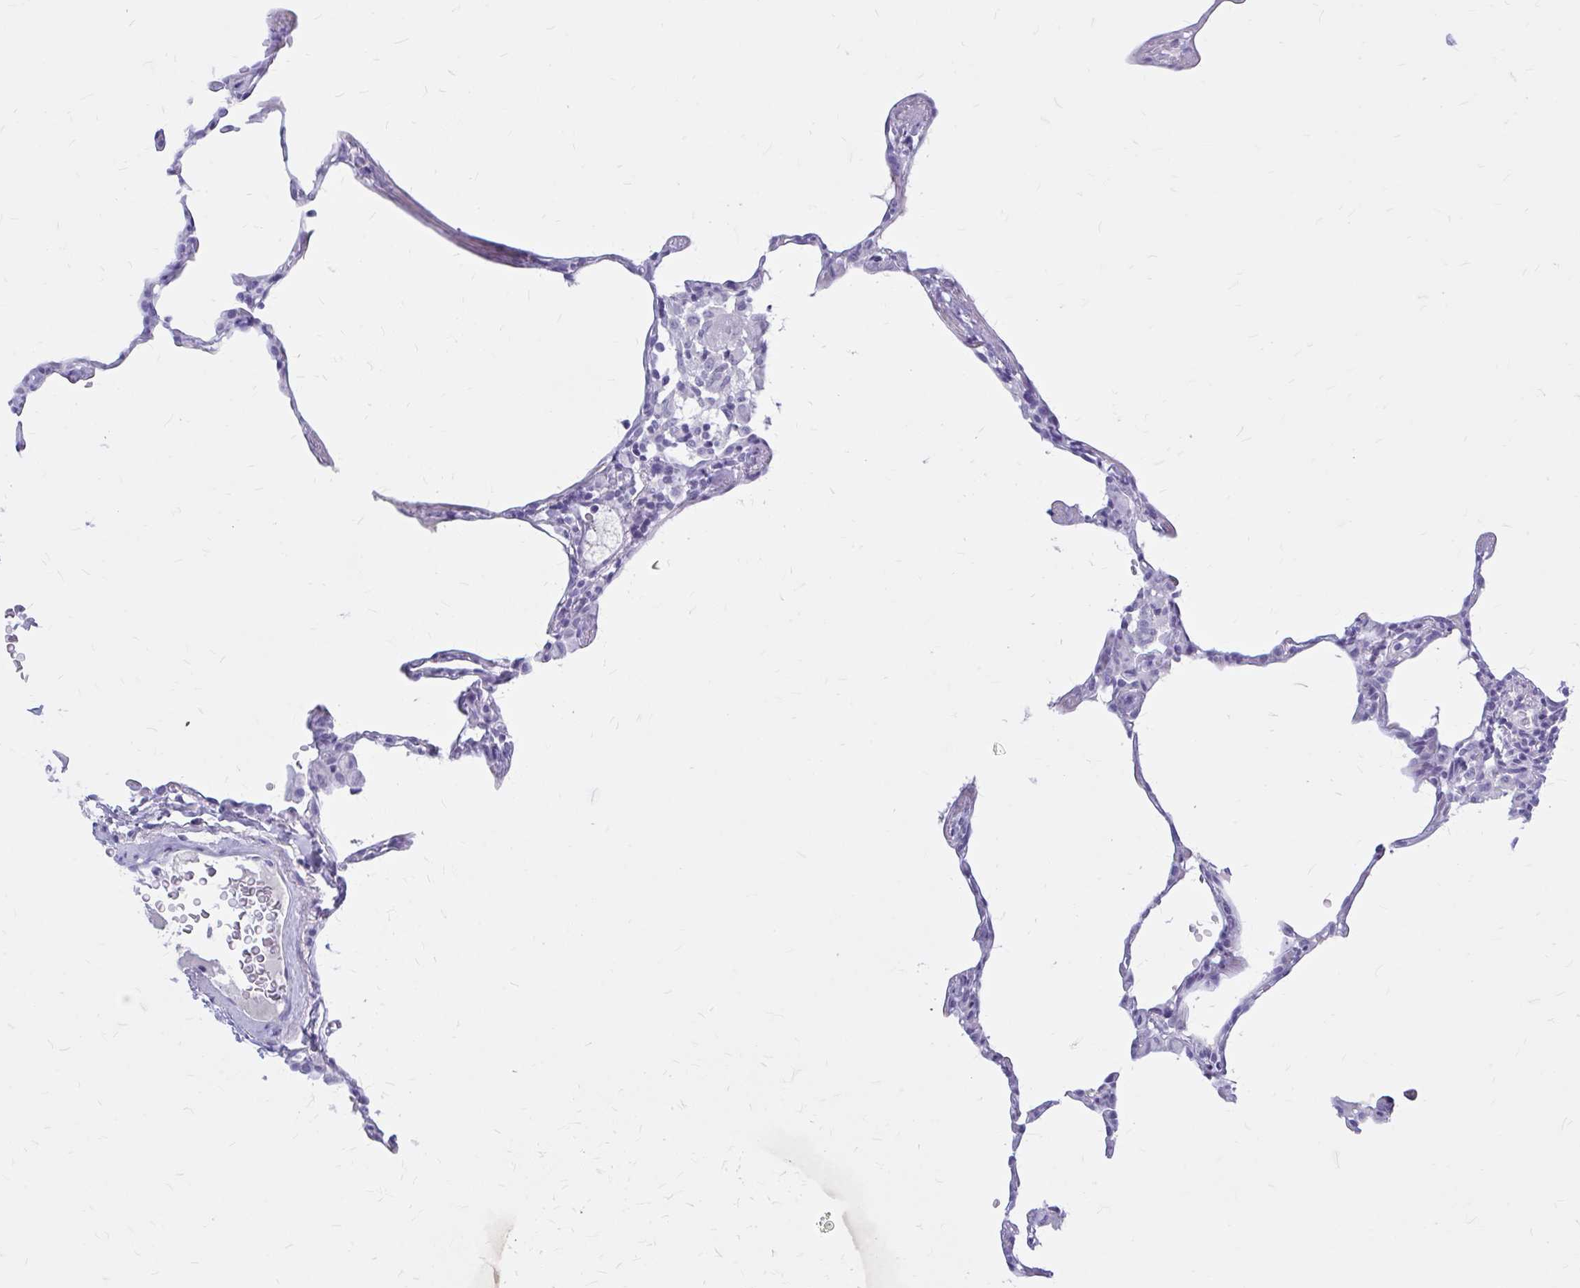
{"staining": {"intensity": "negative", "quantity": "none", "location": "none"}, "tissue": "lung", "cell_type": "Alveolar cells", "image_type": "normal", "snomed": [{"axis": "morphology", "description": "Normal tissue, NOS"}, {"axis": "topography", "description": "Lung"}], "caption": "High magnification brightfield microscopy of normal lung stained with DAB (3,3'-diaminobenzidine) (brown) and counterstained with hematoxylin (blue): alveolar cells show no significant expression.", "gene": "KLHDC7A", "patient": {"sex": "female", "age": 57}}